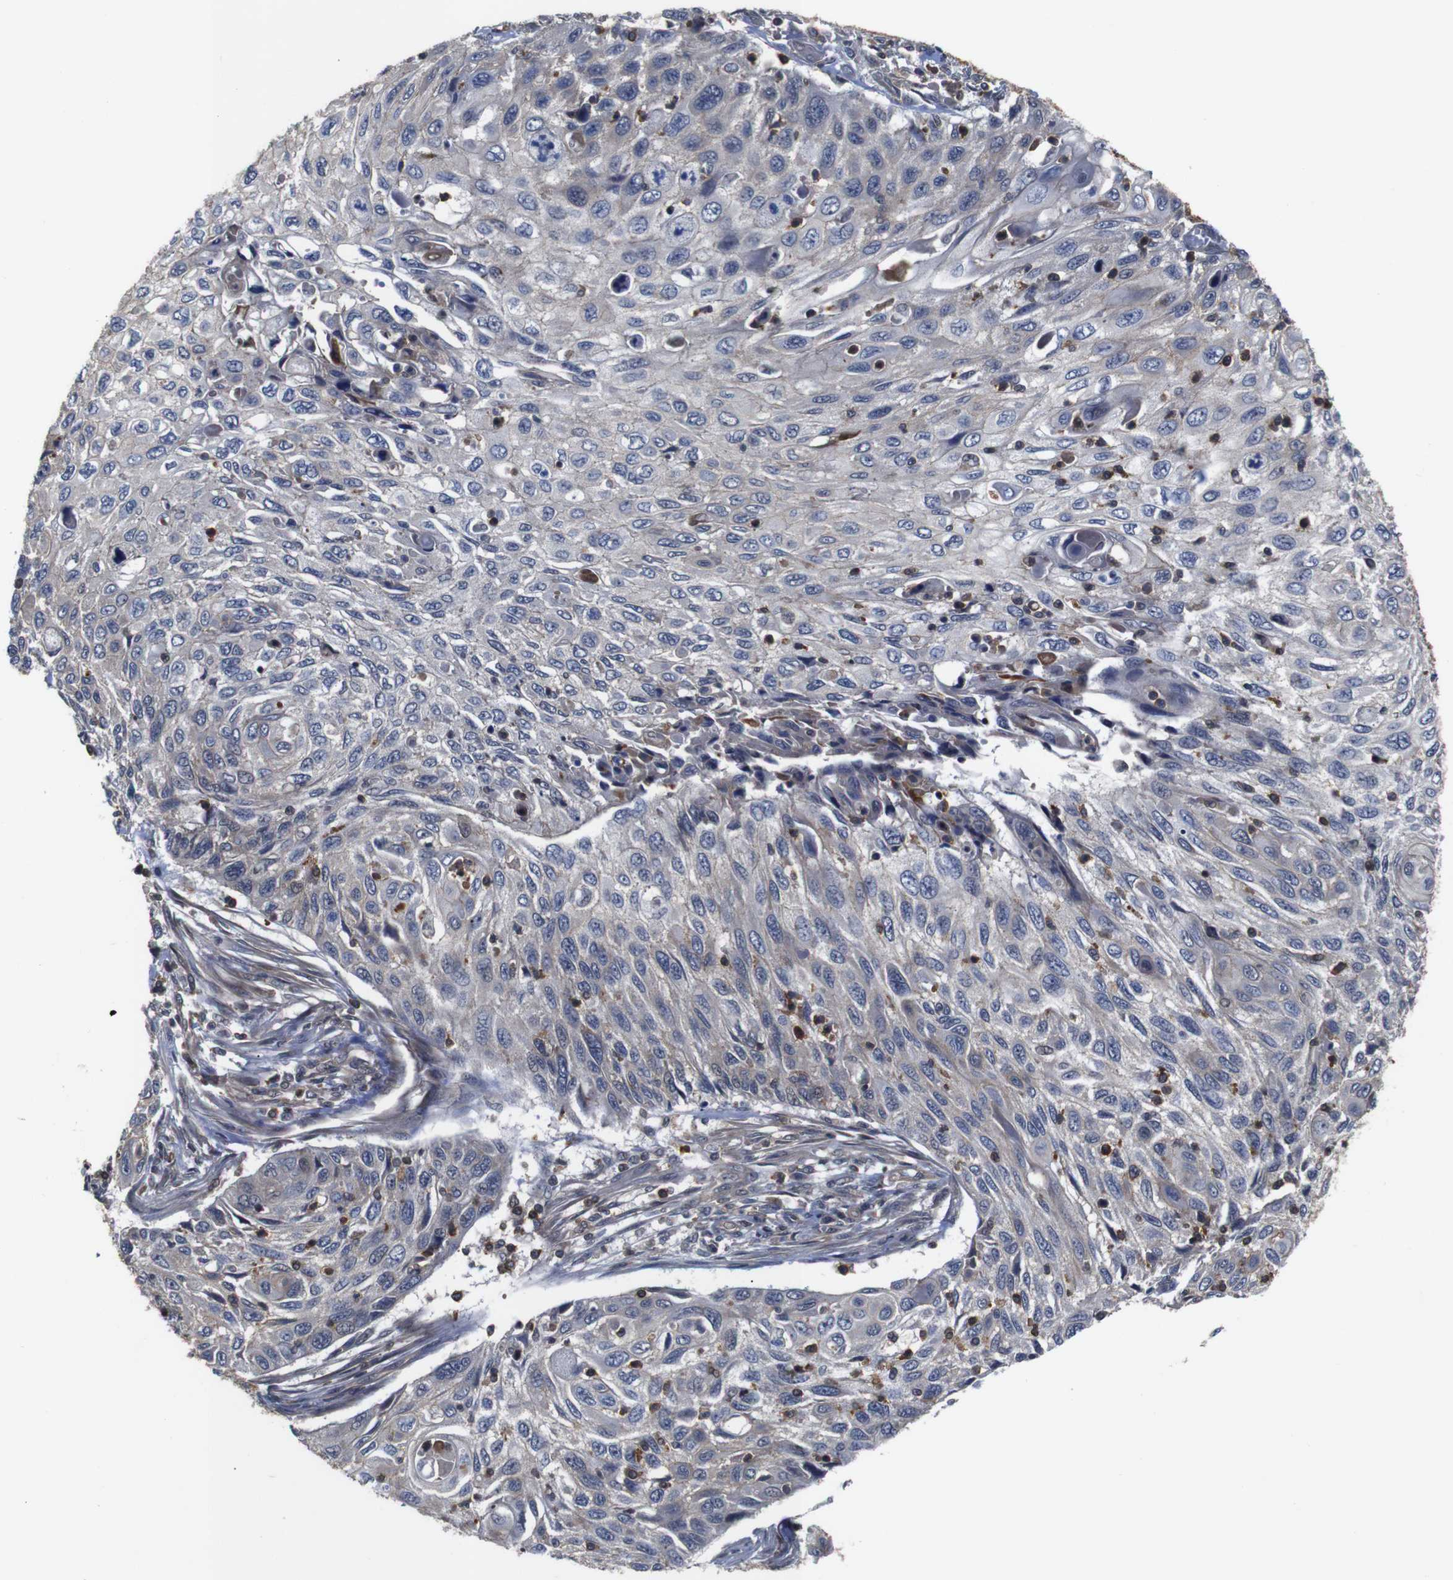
{"staining": {"intensity": "weak", "quantity": "<25%", "location": "cytoplasmic/membranous"}, "tissue": "cervical cancer", "cell_type": "Tumor cells", "image_type": "cancer", "snomed": [{"axis": "morphology", "description": "Squamous cell carcinoma, NOS"}, {"axis": "topography", "description": "Cervix"}], "caption": "Protein analysis of squamous cell carcinoma (cervical) demonstrates no significant positivity in tumor cells.", "gene": "BRWD3", "patient": {"sex": "female", "age": 70}}